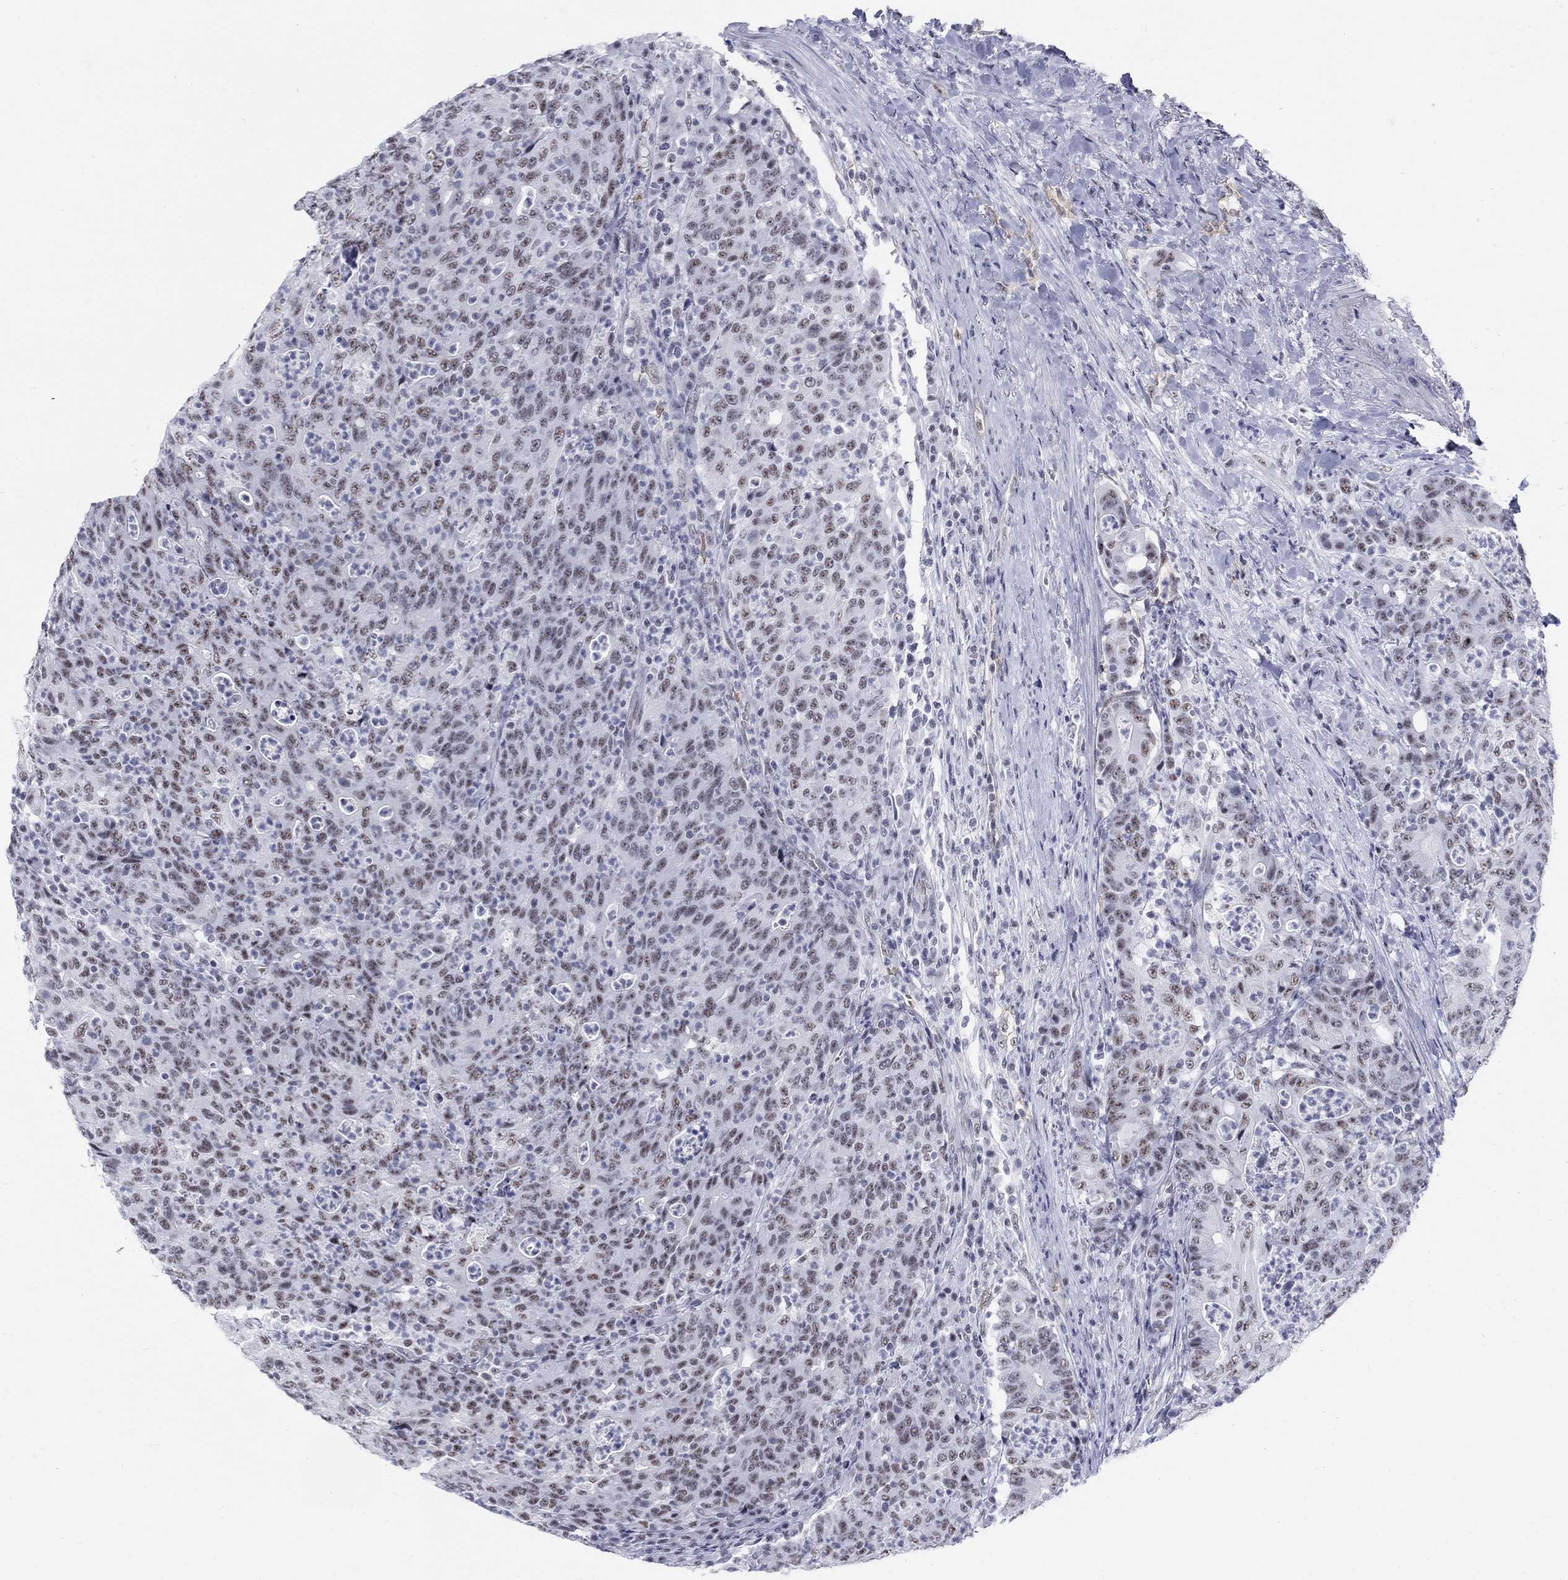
{"staining": {"intensity": "weak", "quantity": "25%-75%", "location": "nuclear"}, "tissue": "colorectal cancer", "cell_type": "Tumor cells", "image_type": "cancer", "snomed": [{"axis": "morphology", "description": "Adenocarcinoma, NOS"}, {"axis": "topography", "description": "Colon"}], "caption": "High-magnification brightfield microscopy of colorectal cancer stained with DAB (3,3'-diaminobenzidine) (brown) and counterstained with hematoxylin (blue). tumor cells exhibit weak nuclear positivity is seen in about25%-75% of cells. (DAB (3,3'-diaminobenzidine) IHC, brown staining for protein, blue staining for nuclei).", "gene": "DMTN", "patient": {"sex": "male", "age": 70}}